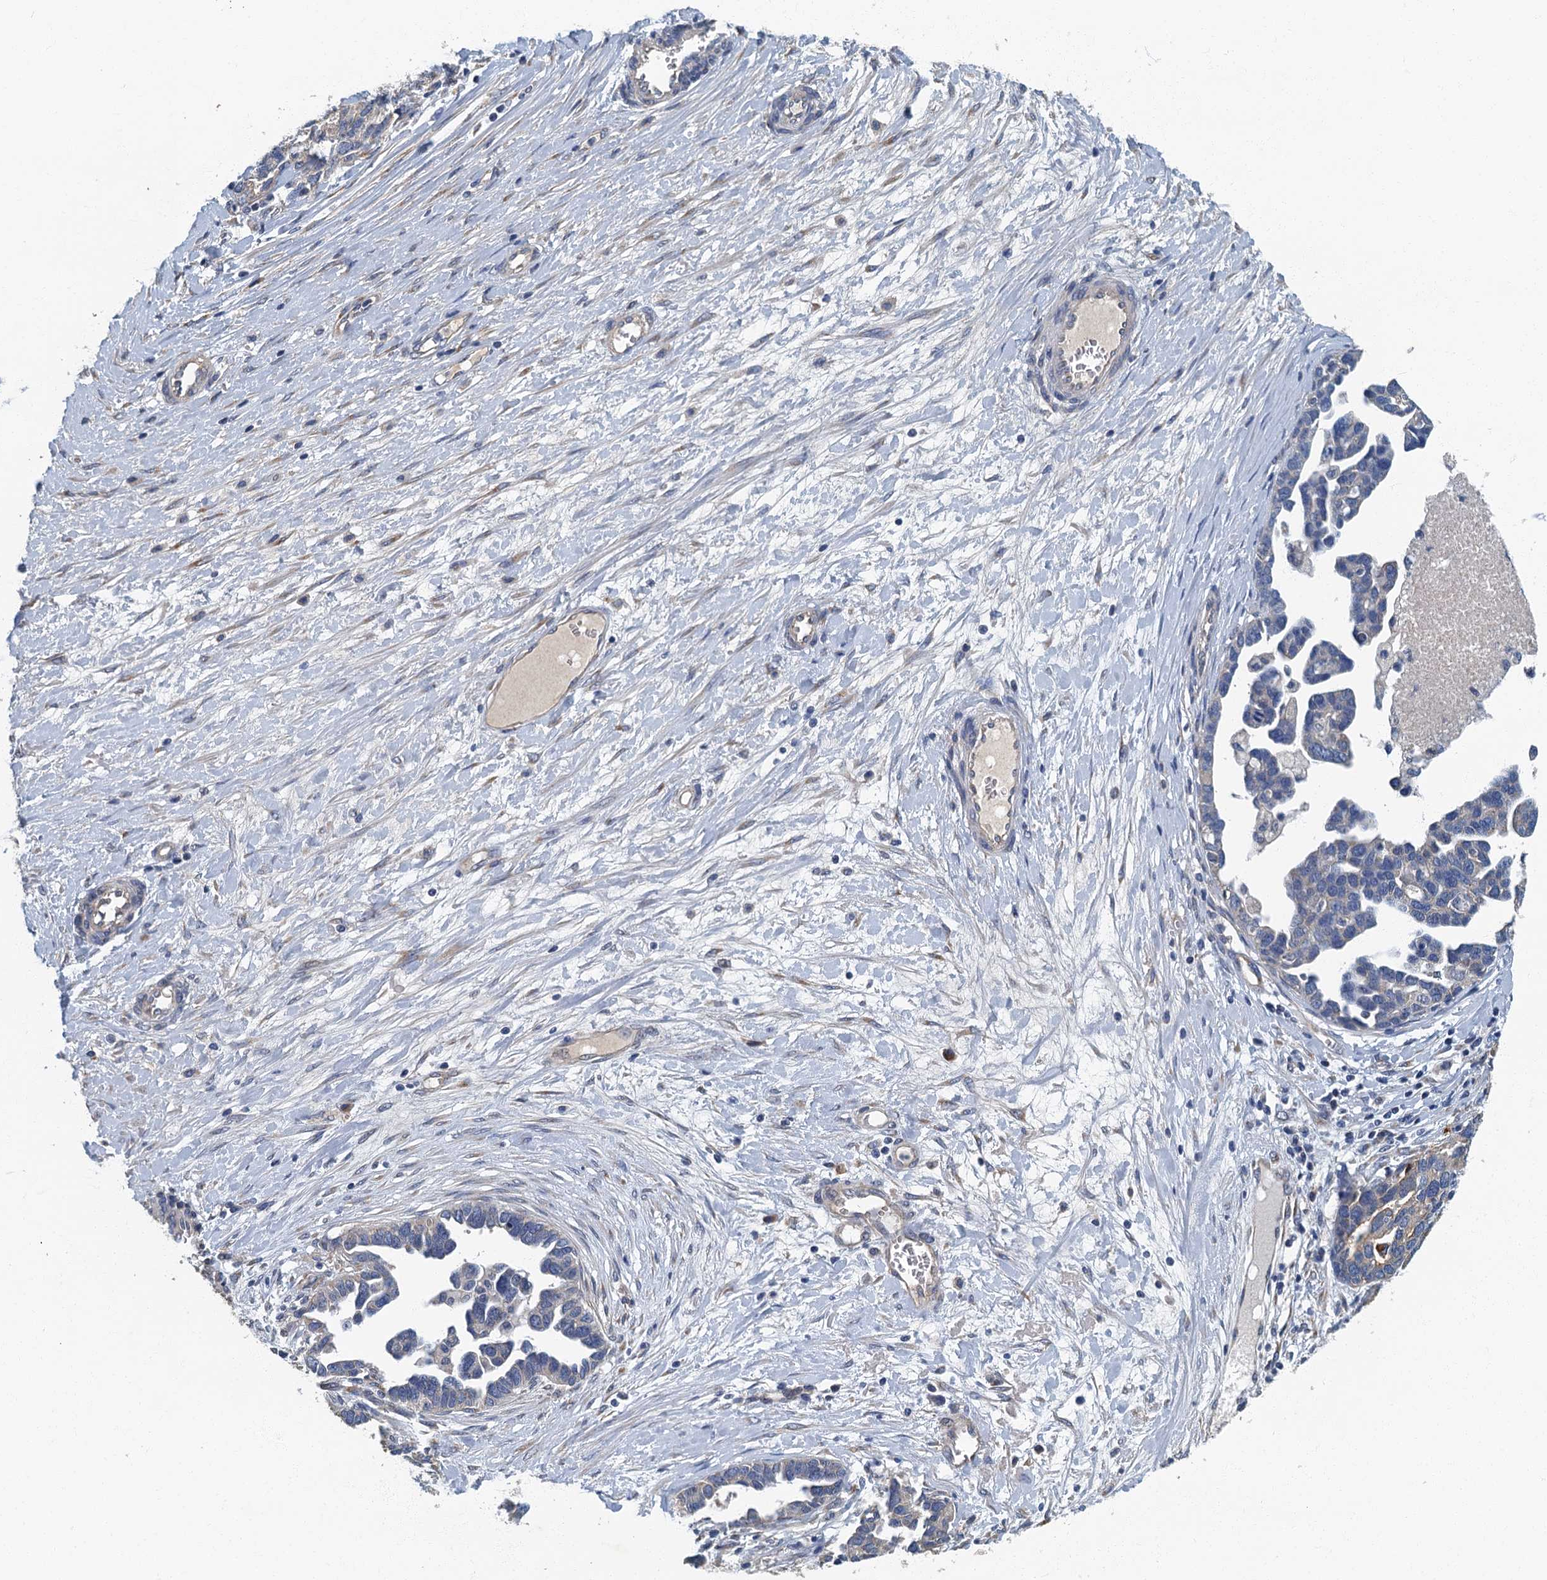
{"staining": {"intensity": "negative", "quantity": "none", "location": "none"}, "tissue": "ovarian cancer", "cell_type": "Tumor cells", "image_type": "cancer", "snomed": [{"axis": "morphology", "description": "Cystadenocarcinoma, serous, NOS"}, {"axis": "topography", "description": "Ovary"}], "caption": "Ovarian serous cystadenocarcinoma was stained to show a protein in brown. There is no significant expression in tumor cells.", "gene": "DDX49", "patient": {"sex": "female", "age": 54}}